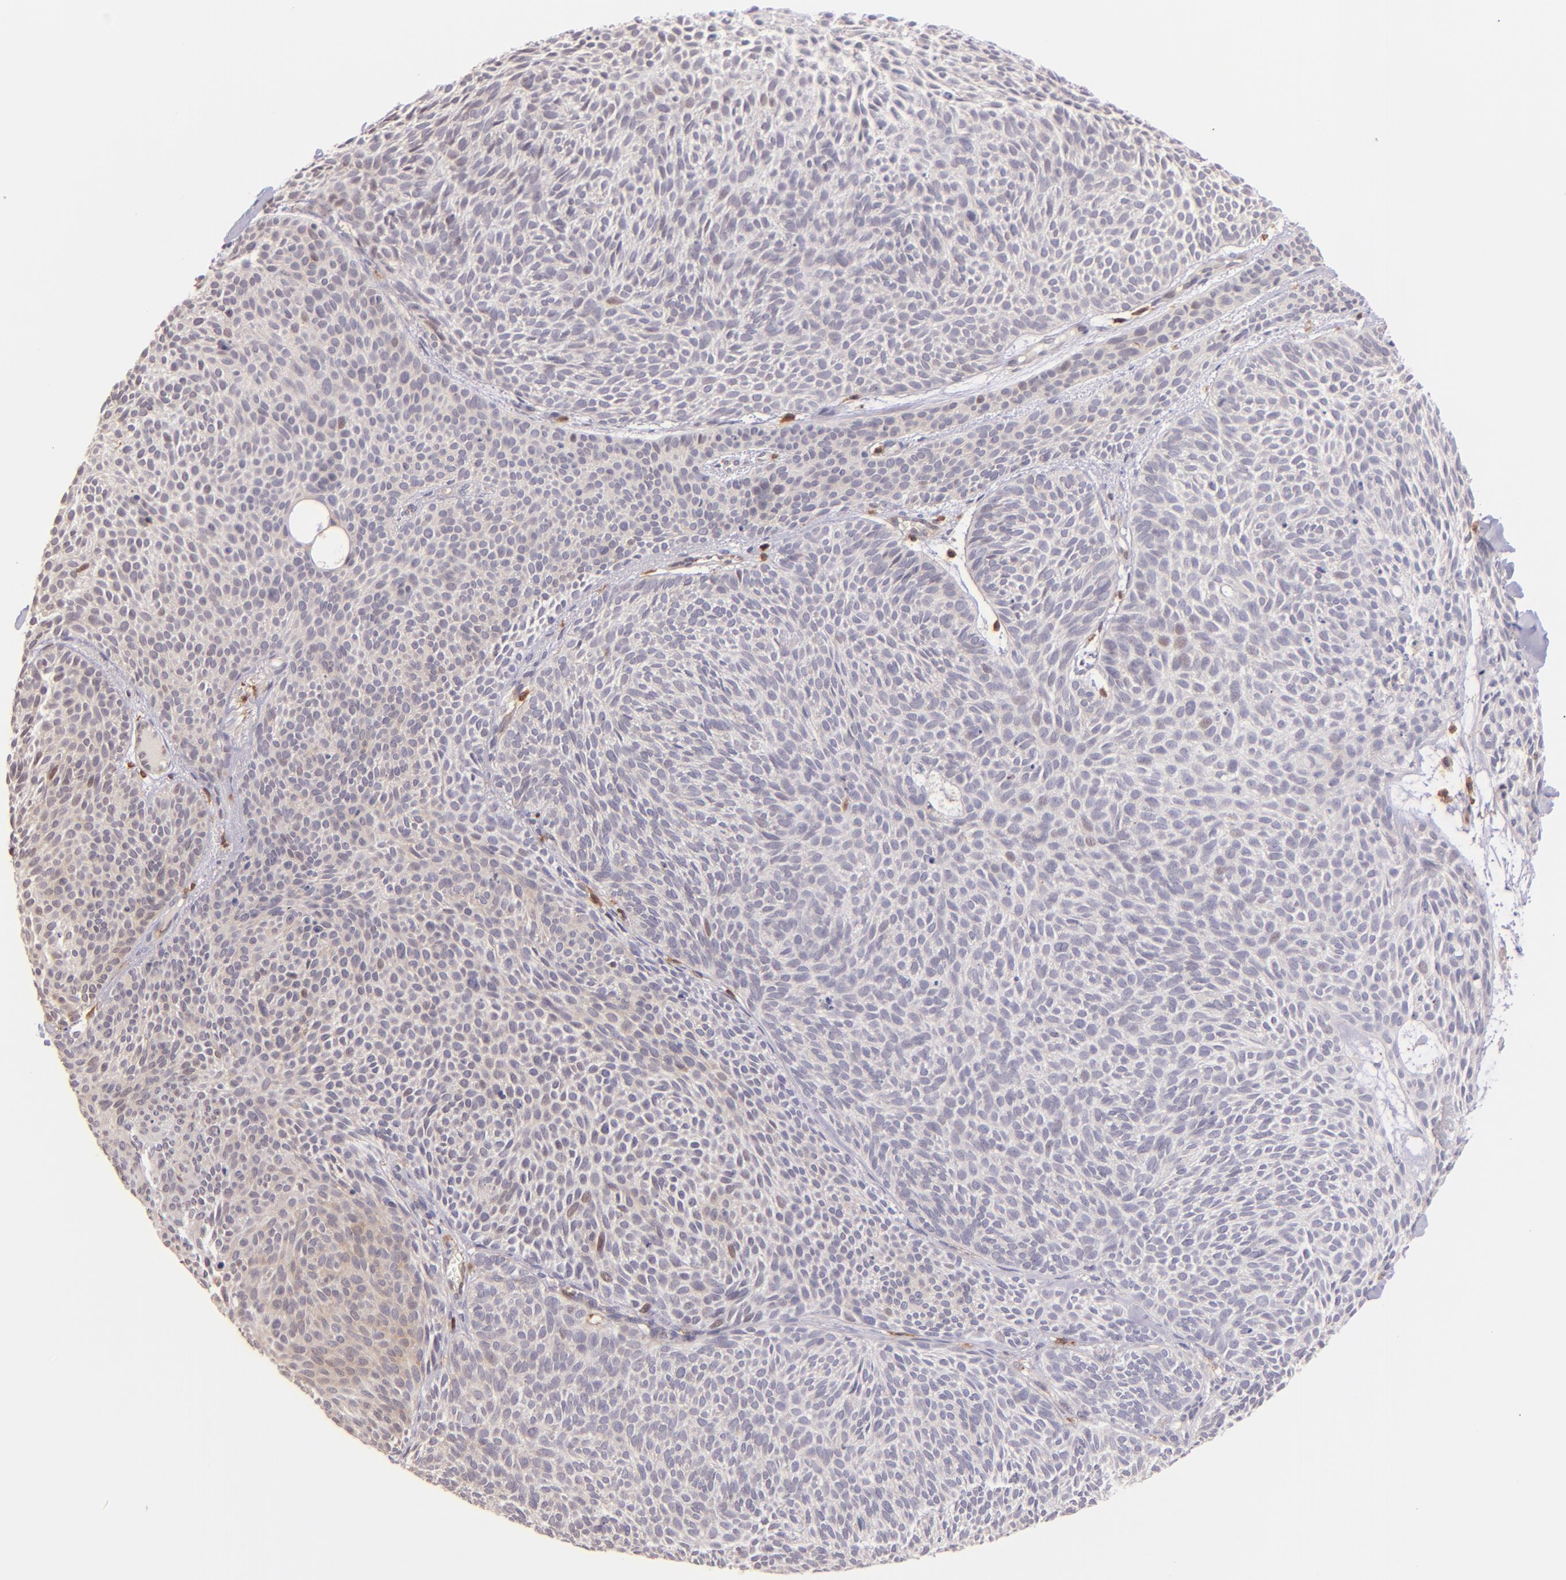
{"staining": {"intensity": "weak", "quantity": "25%-75%", "location": "cytoplasmic/membranous"}, "tissue": "skin cancer", "cell_type": "Tumor cells", "image_type": "cancer", "snomed": [{"axis": "morphology", "description": "Basal cell carcinoma"}, {"axis": "topography", "description": "Skin"}], "caption": "A brown stain shows weak cytoplasmic/membranous positivity of a protein in human skin basal cell carcinoma tumor cells.", "gene": "BTK", "patient": {"sex": "male", "age": 84}}